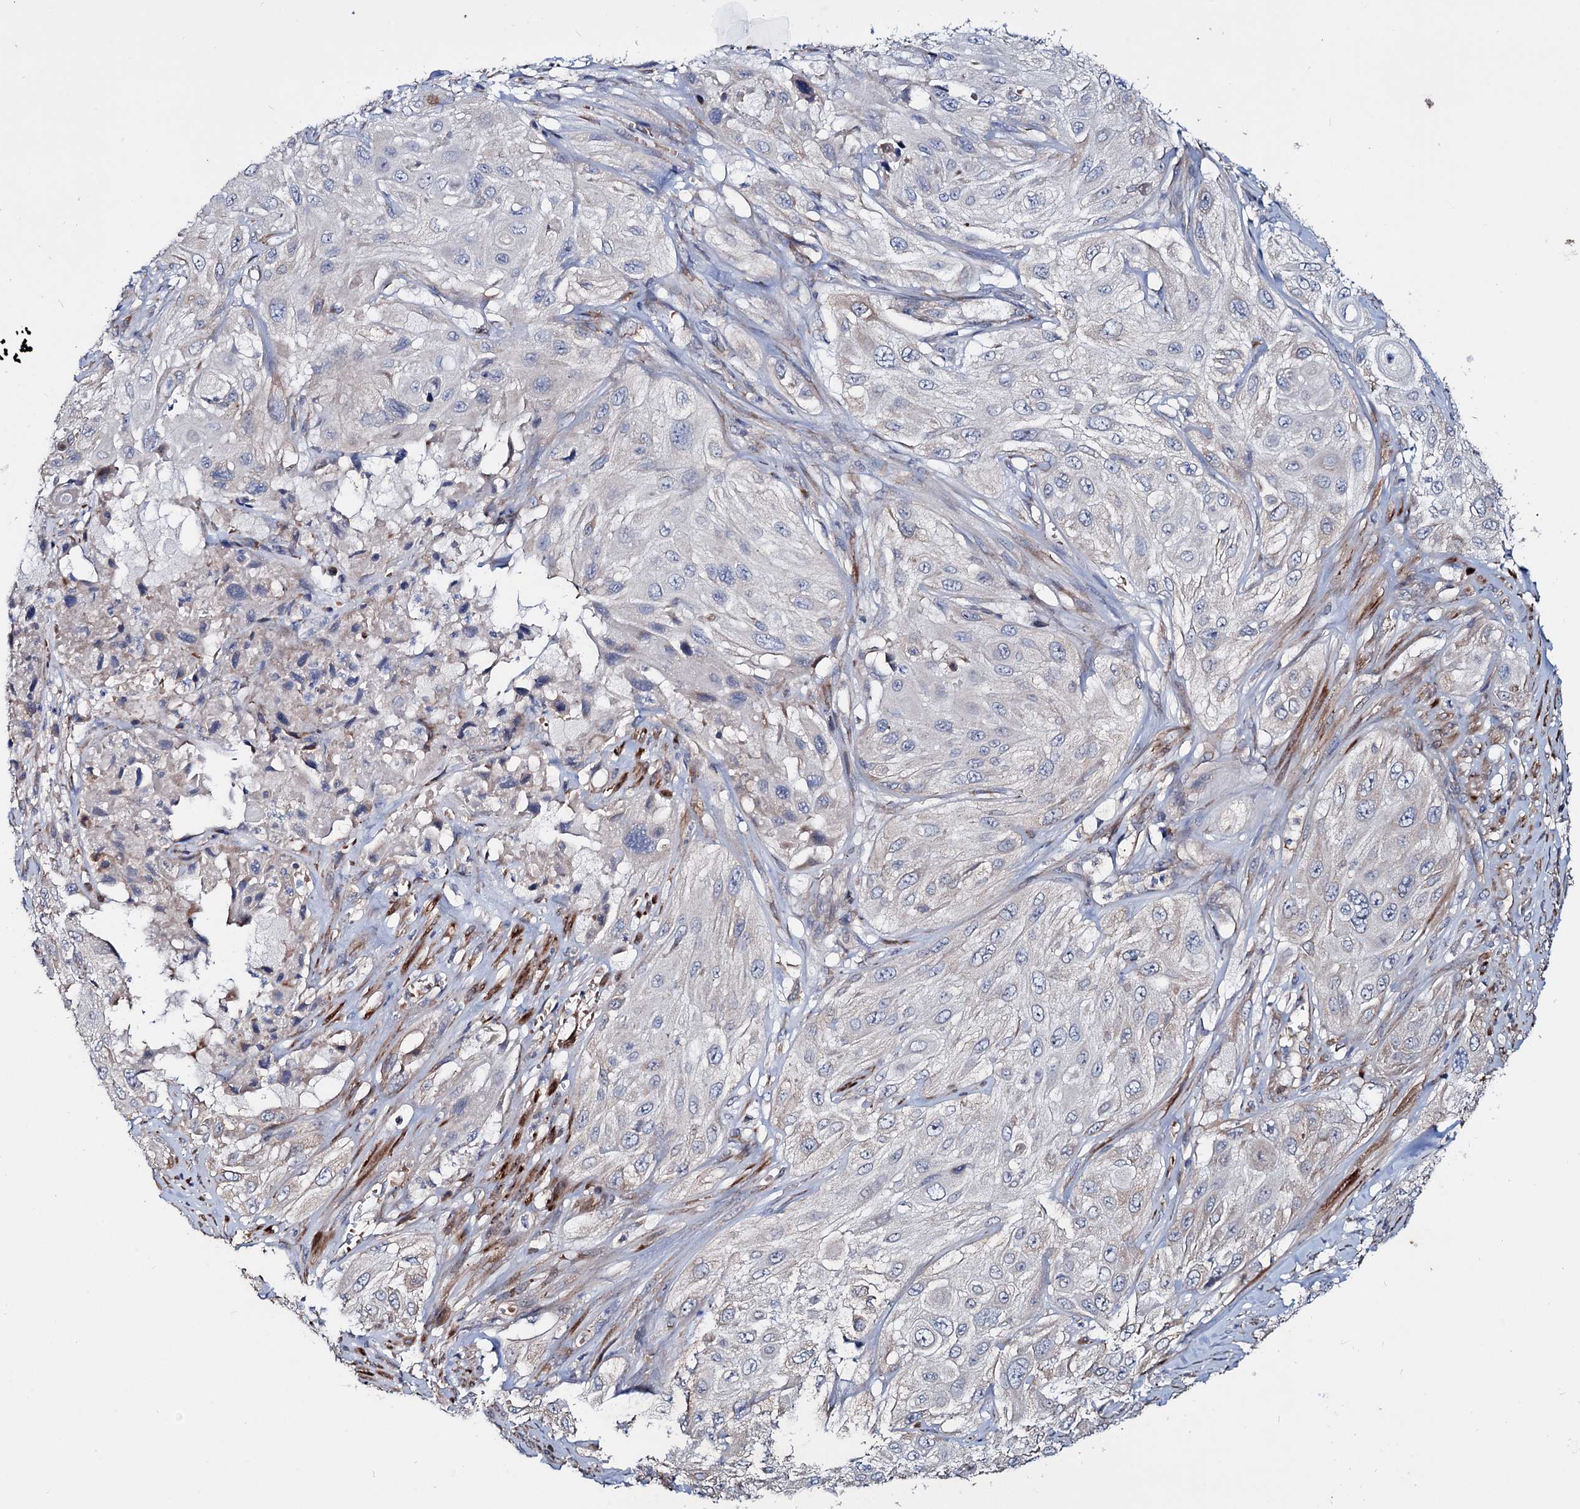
{"staining": {"intensity": "negative", "quantity": "none", "location": "none"}, "tissue": "cervical cancer", "cell_type": "Tumor cells", "image_type": "cancer", "snomed": [{"axis": "morphology", "description": "Squamous cell carcinoma, NOS"}, {"axis": "topography", "description": "Cervix"}], "caption": "Tumor cells show no significant expression in squamous cell carcinoma (cervical). The staining was performed using DAB (3,3'-diaminobenzidine) to visualize the protein expression in brown, while the nuclei were stained in blue with hematoxylin (Magnification: 20x).", "gene": "PTDSS2", "patient": {"sex": "female", "age": 42}}